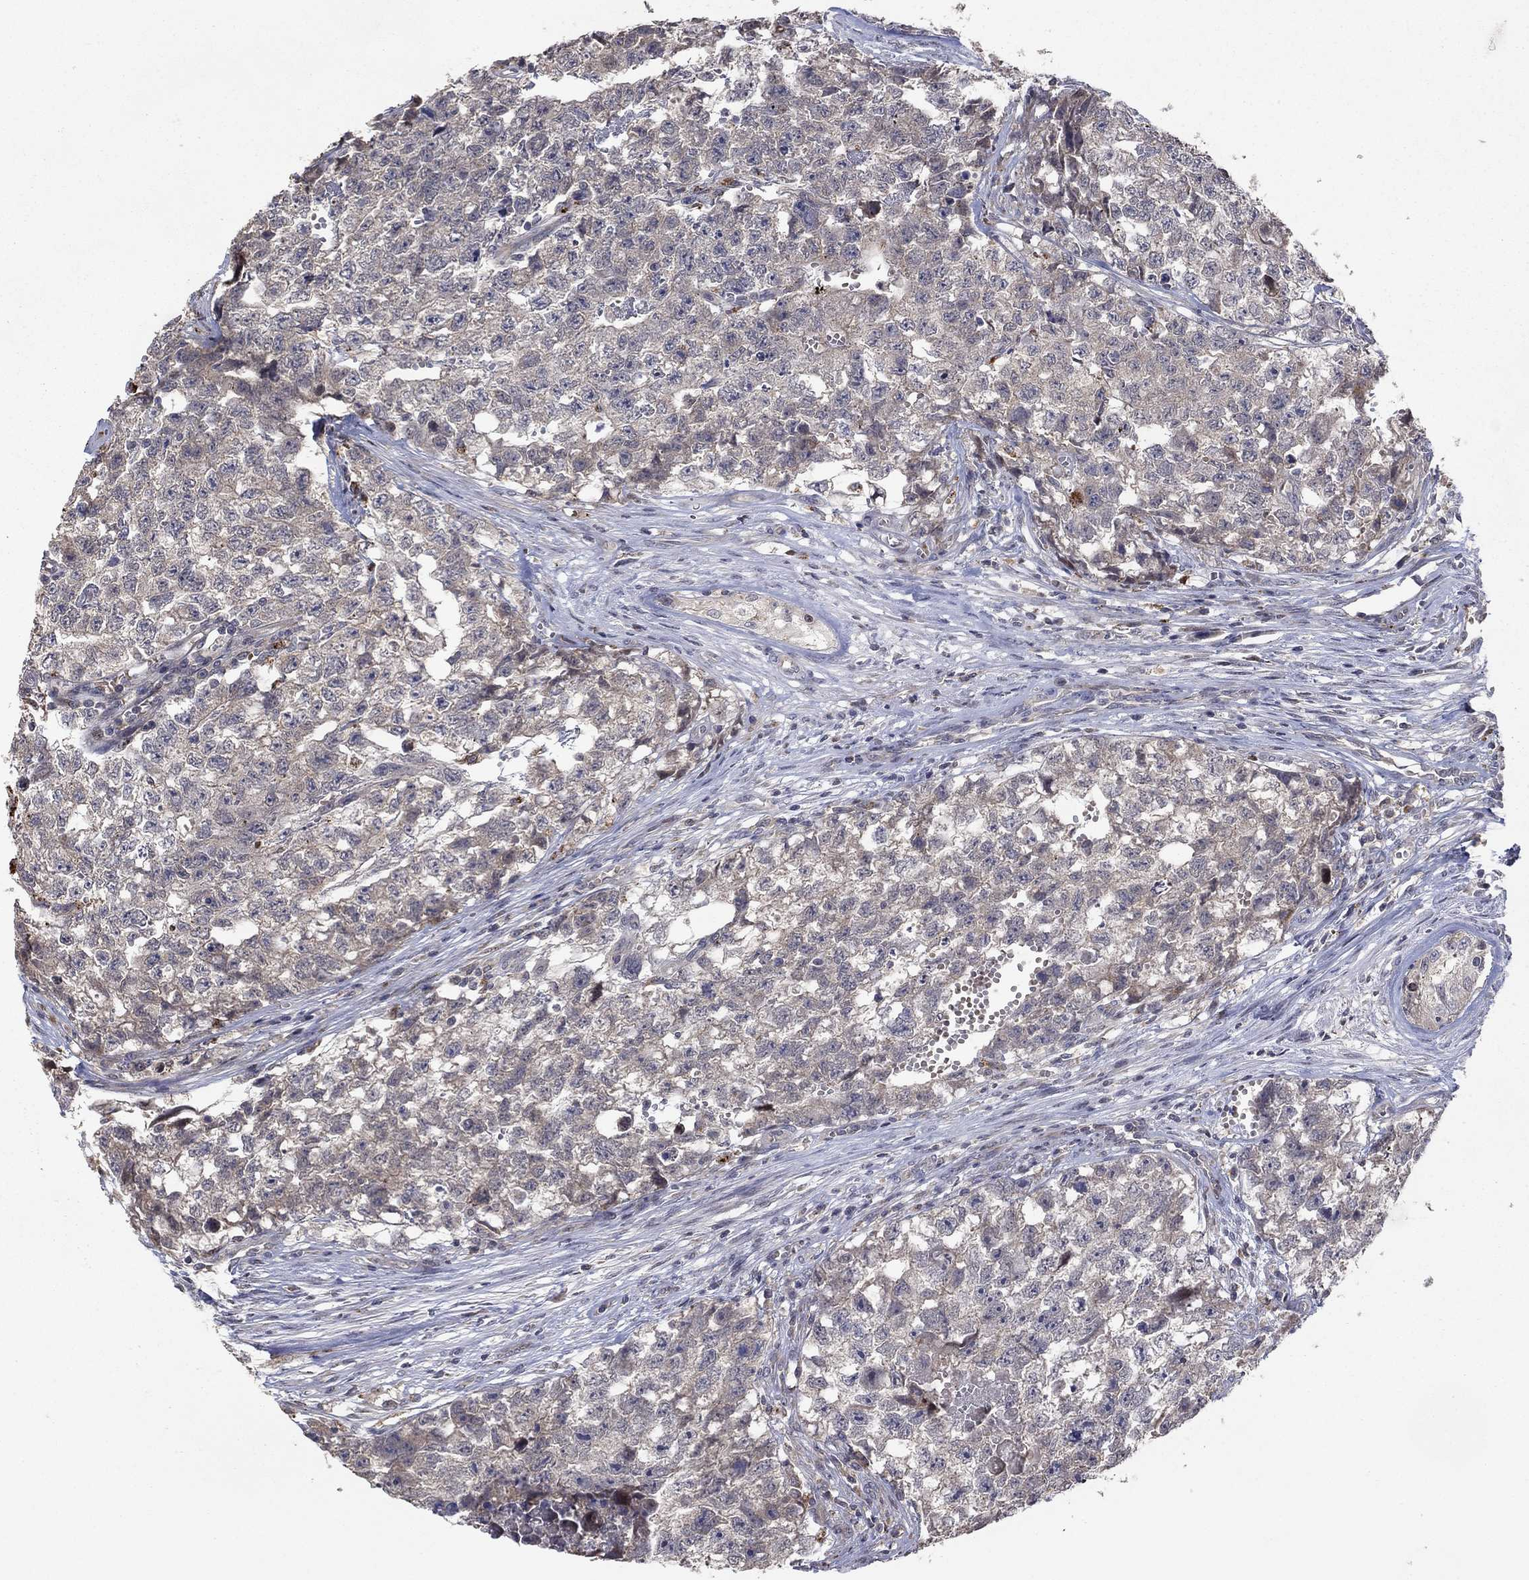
{"staining": {"intensity": "negative", "quantity": "none", "location": "none"}, "tissue": "testis cancer", "cell_type": "Tumor cells", "image_type": "cancer", "snomed": [{"axis": "morphology", "description": "Seminoma, NOS"}, {"axis": "morphology", "description": "Carcinoma, Embryonal, NOS"}, {"axis": "topography", "description": "Testis"}], "caption": "Histopathology image shows no significant protein staining in tumor cells of testis cancer.", "gene": "LPCAT4", "patient": {"sex": "male", "age": 22}}